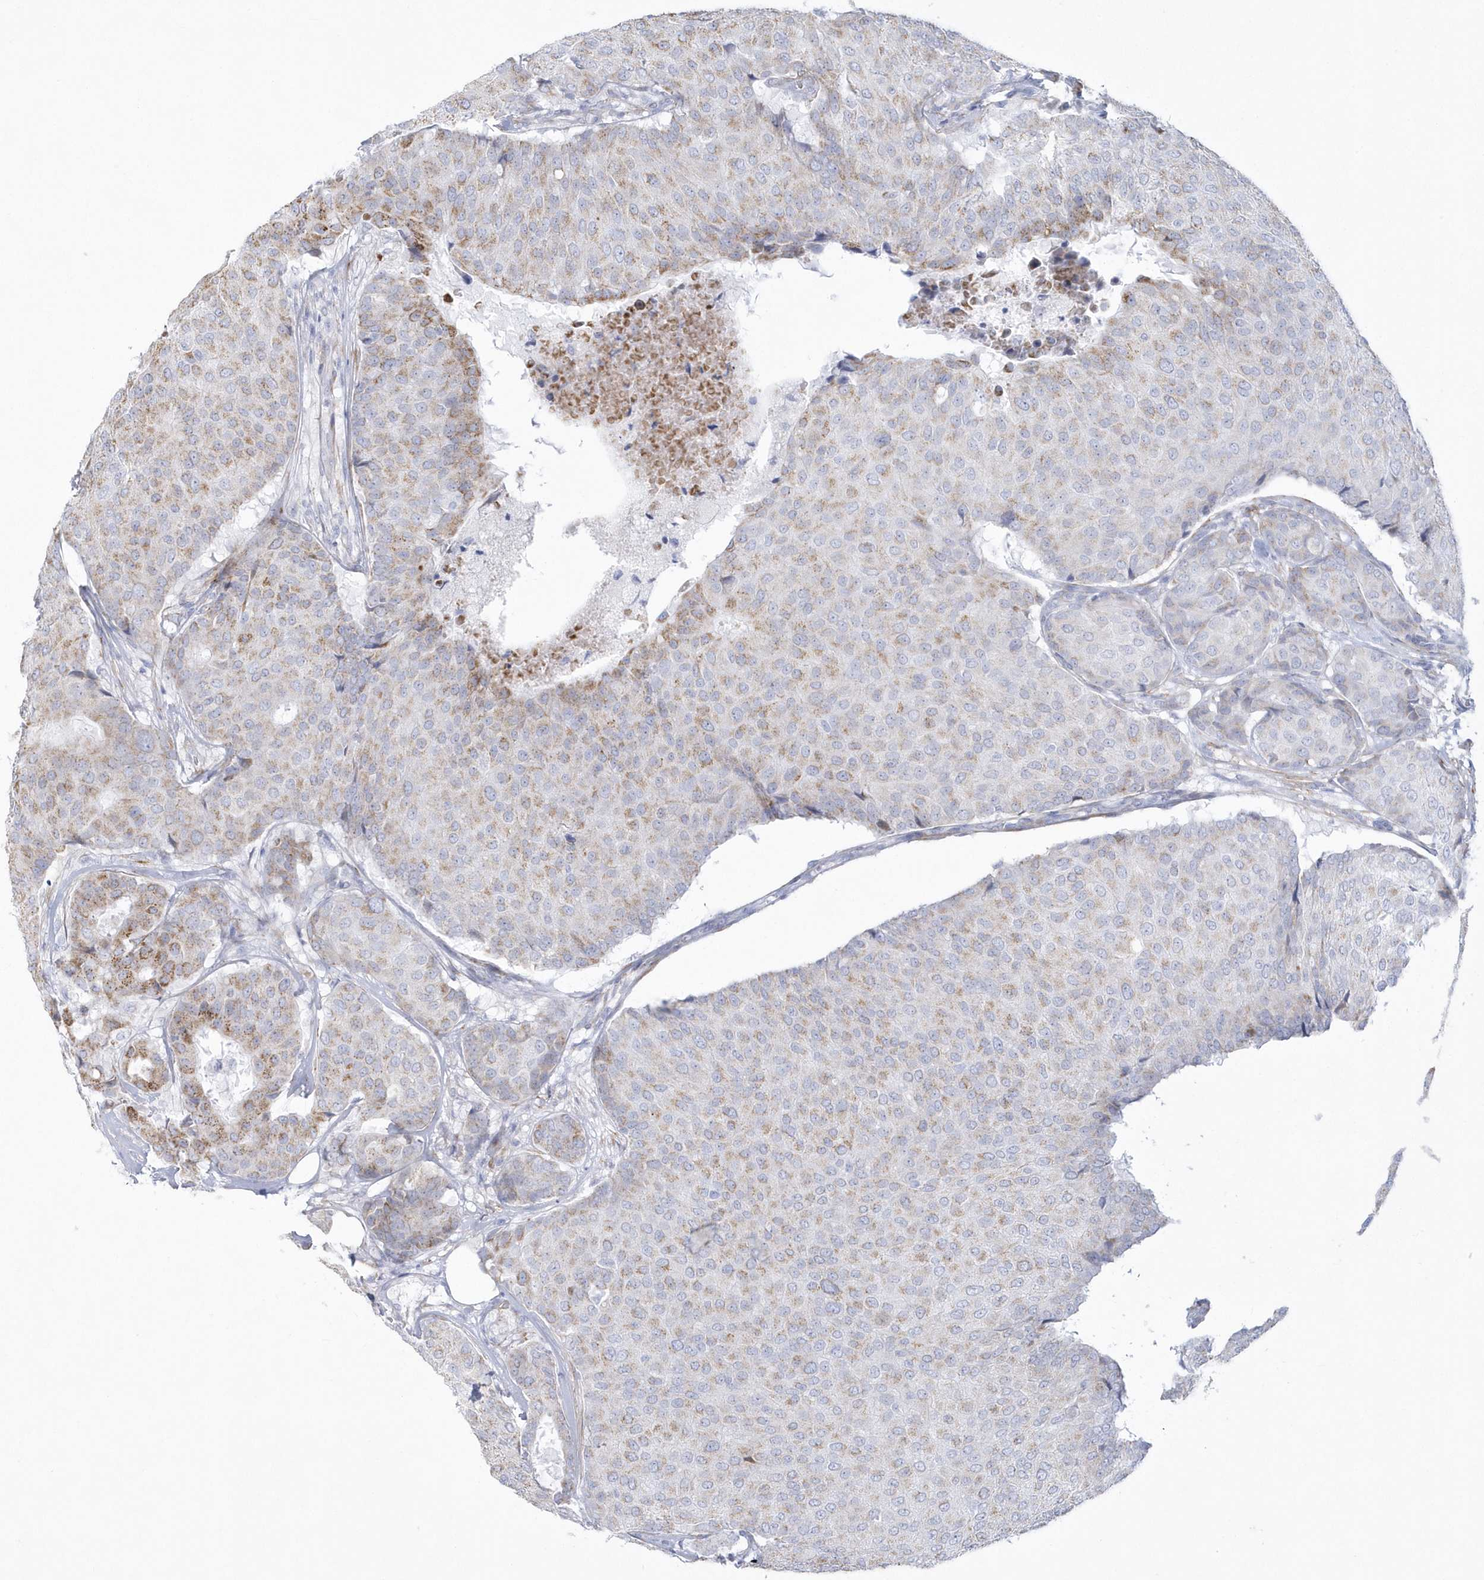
{"staining": {"intensity": "moderate", "quantity": "25%-75%", "location": "cytoplasmic/membranous"}, "tissue": "breast cancer", "cell_type": "Tumor cells", "image_type": "cancer", "snomed": [{"axis": "morphology", "description": "Duct carcinoma"}, {"axis": "topography", "description": "Breast"}], "caption": "Intraductal carcinoma (breast) stained with a protein marker shows moderate staining in tumor cells.", "gene": "WDR27", "patient": {"sex": "female", "age": 75}}